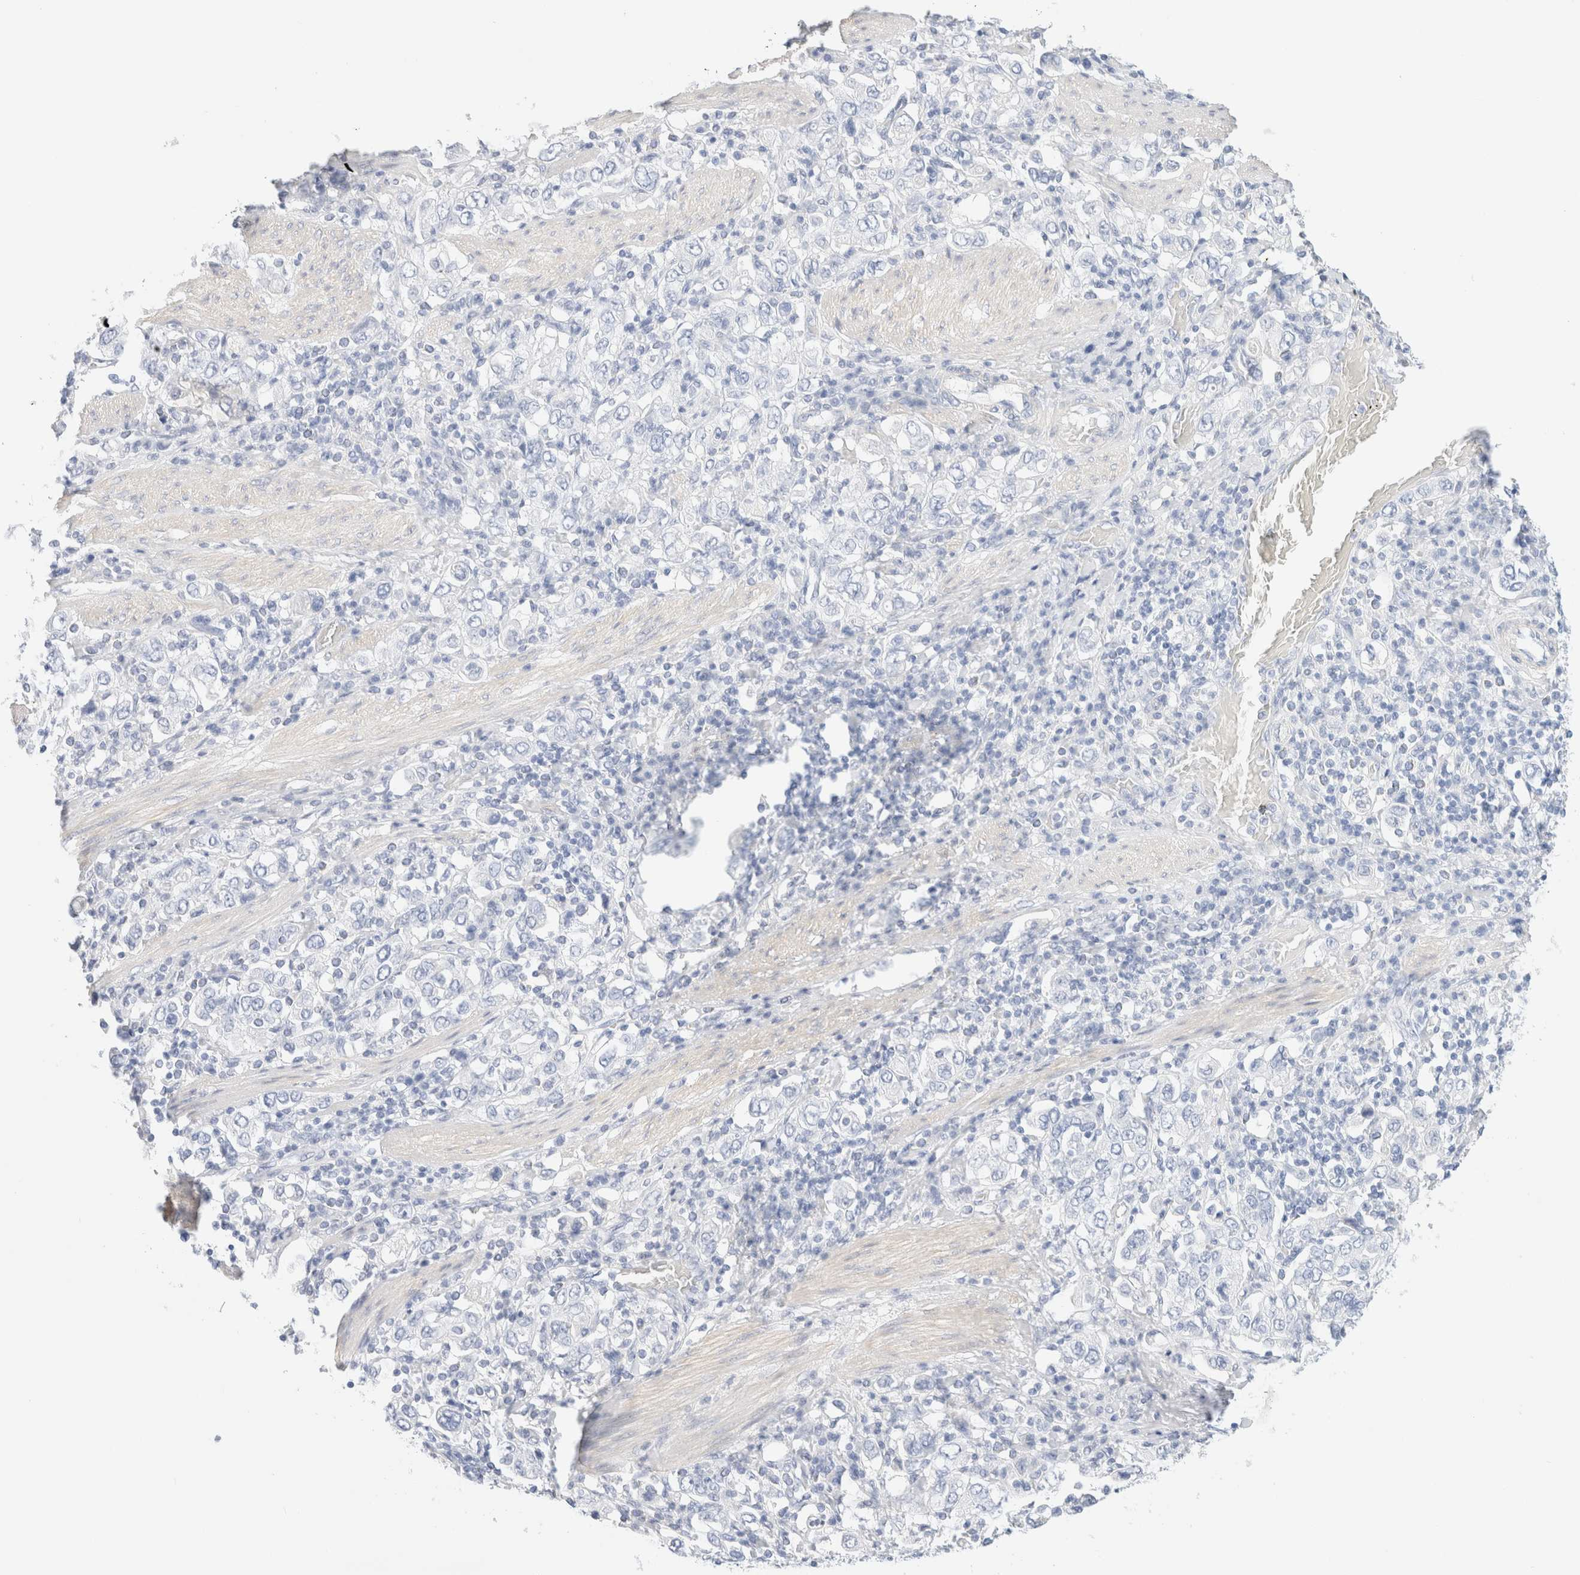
{"staining": {"intensity": "negative", "quantity": "none", "location": "none"}, "tissue": "stomach cancer", "cell_type": "Tumor cells", "image_type": "cancer", "snomed": [{"axis": "morphology", "description": "Adenocarcinoma, NOS"}, {"axis": "topography", "description": "Stomach, upper"}], "caption": "Immunohistochemistry (IHC) image of neoplastic tissue: stomach adenocarcinoma stained with DAB (3,3'-diaminobenzidine) demonstrates no significant protein staining in tumor cells.", "gene": "DPYS", "patient": {"sex": "male", "age": 62}}